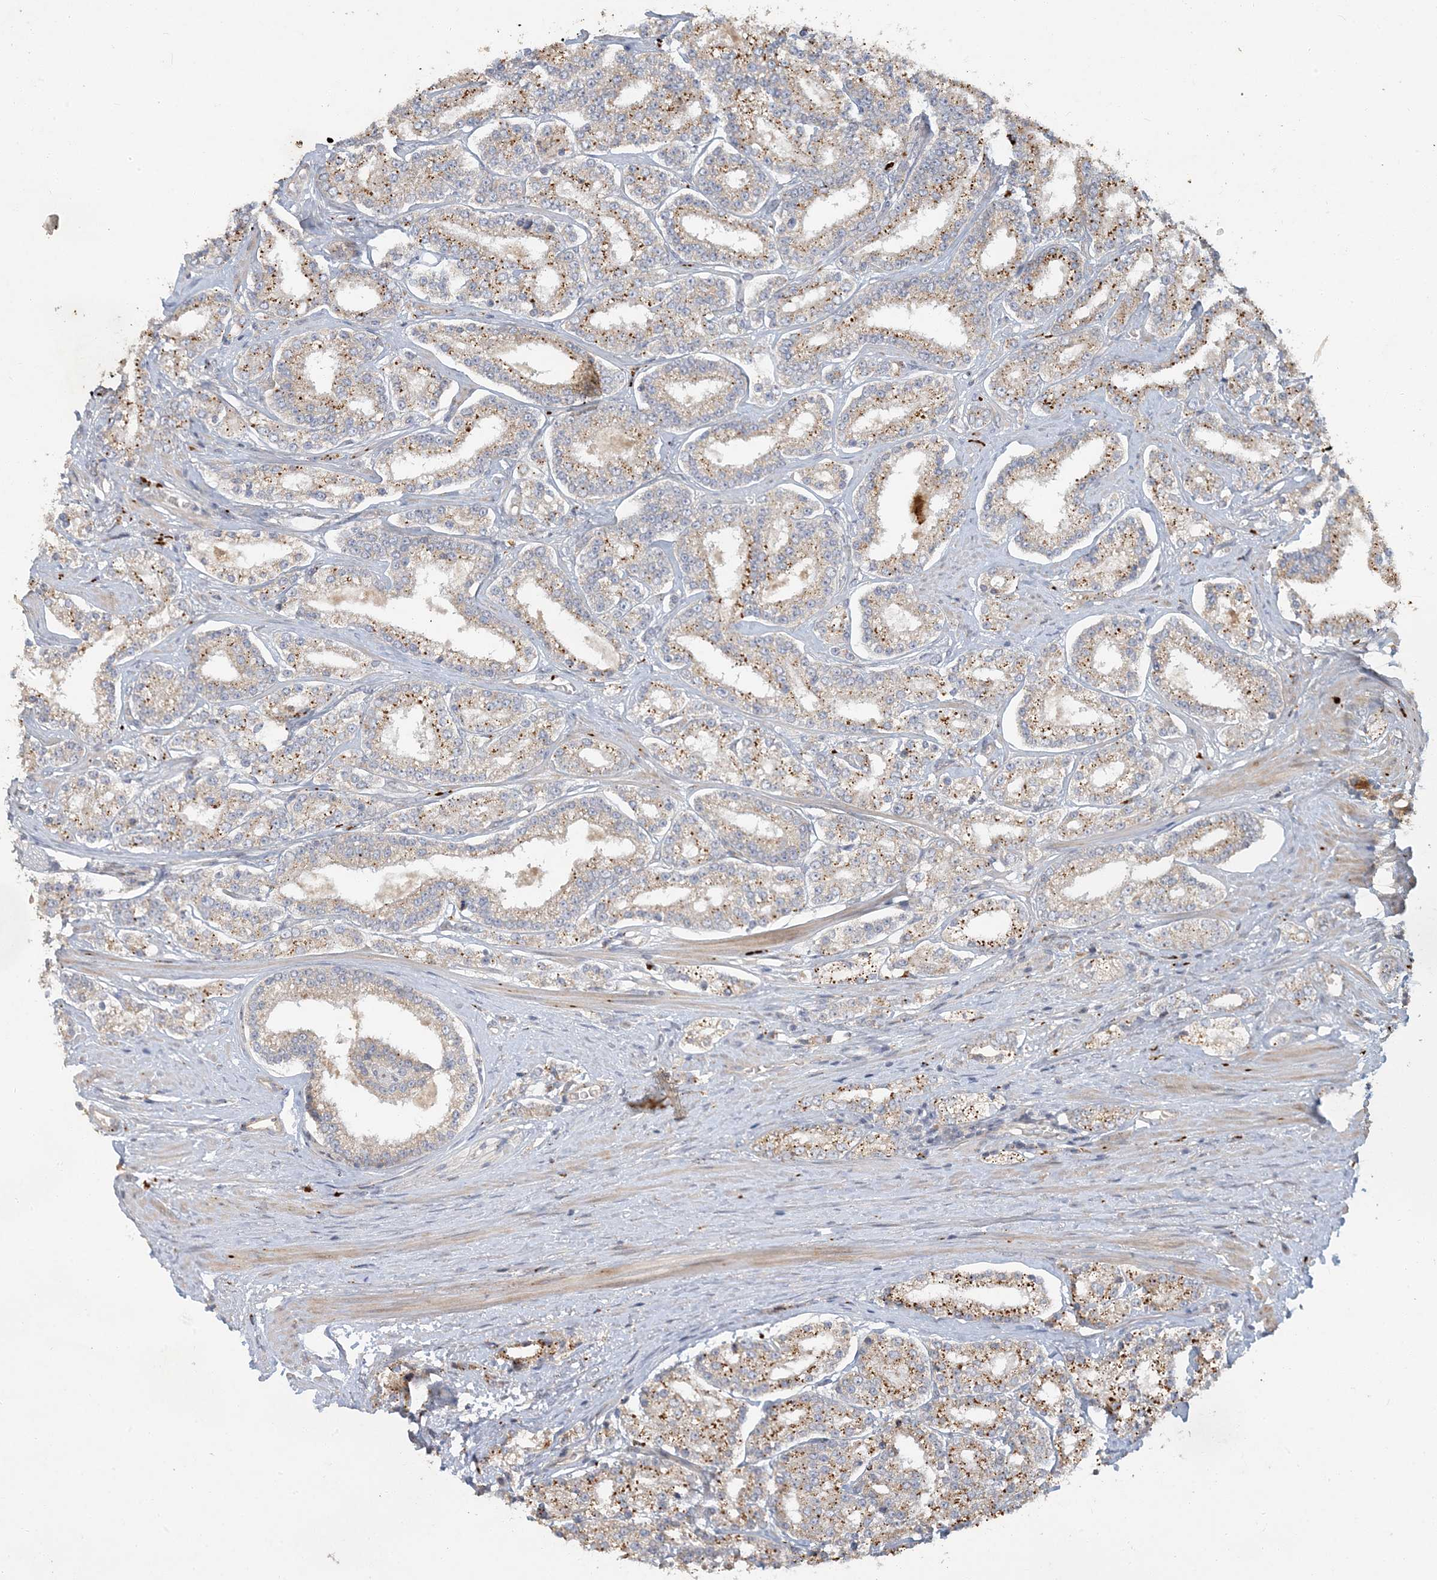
{"staining": {"intensity": "moderate", "quantity": ">75%", "location": "cytoplasmic/membranous"}, "tissue": "prostate cancer", "cell_type": "Tumor cells", "image_type": "cancer", "snomed": [{"axis": "morphology", "description": "Normal tissue, NOS"}, {"axis": "morphology", "description": "Adenocarcinoma, High grade"}, {"axis": "topography", "description": "Prostate"}], "caption": "Moderate cytoplasmic/membranous positivity for a protein is appreciated in about >75% of tumor cells of prostate cancer using IHC.", "gene": "LTN1", "patient": {"sex": "male", "age": 83}}